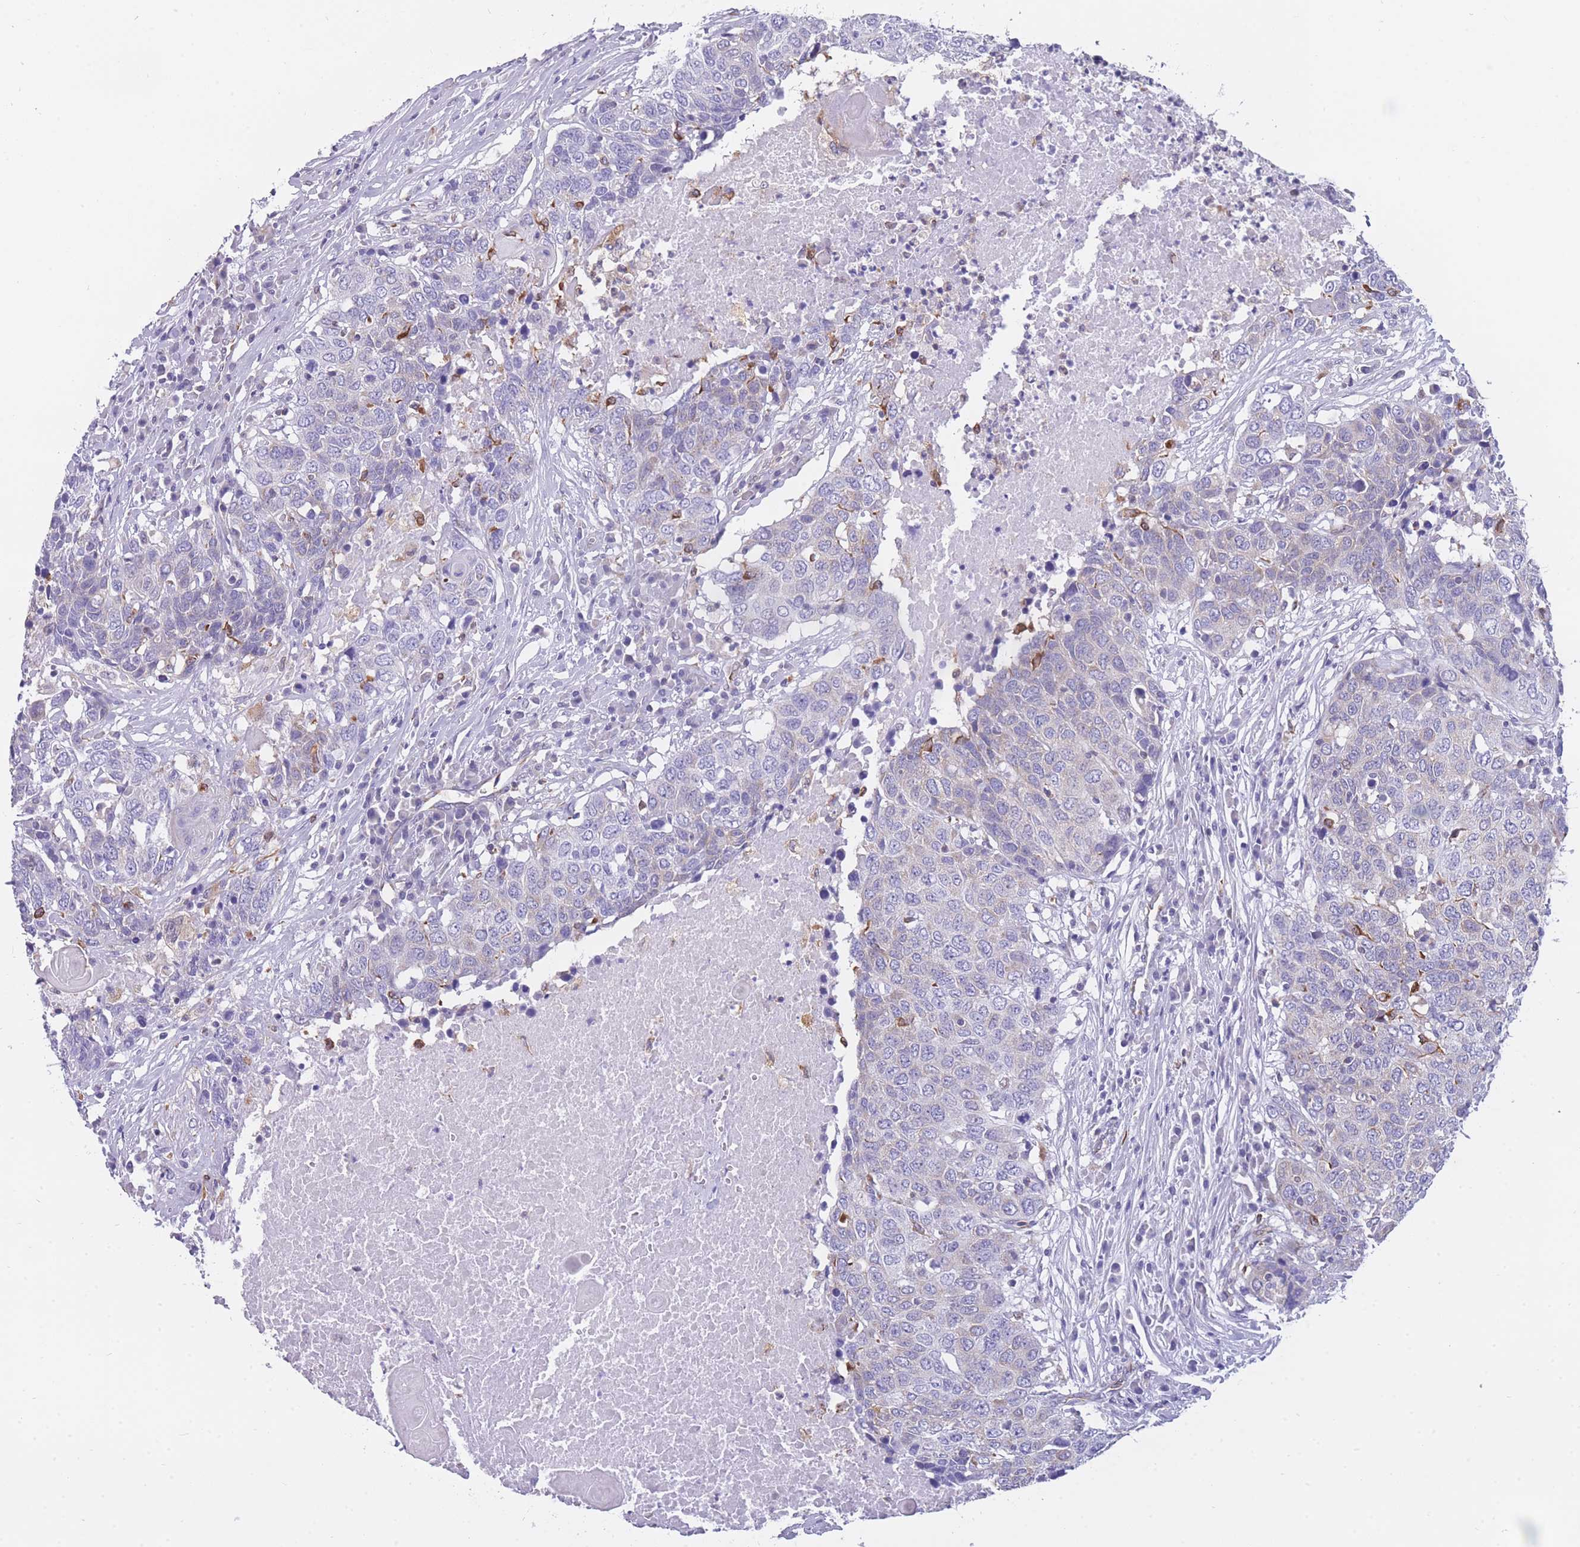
{"staining": {"intensity": "negative", "quantity": "none", "location": "none"}, "tissue": "head and neck cancer", "cell_type": "Tumor cells", "image_type": "cancer", "snomed": [{"axis": "morphology", "description": "Squamous cell carcinoma, NOS"}, {"axis": "topography", "description": "Head-Neck"}], "caption": "Immunohistochemical staining of human head and neck squamous cell carcinoma exhibits no significant expression in tumor cells.", "gene": "ZNF662", "patient": {"sex": "male", "age": 66}}